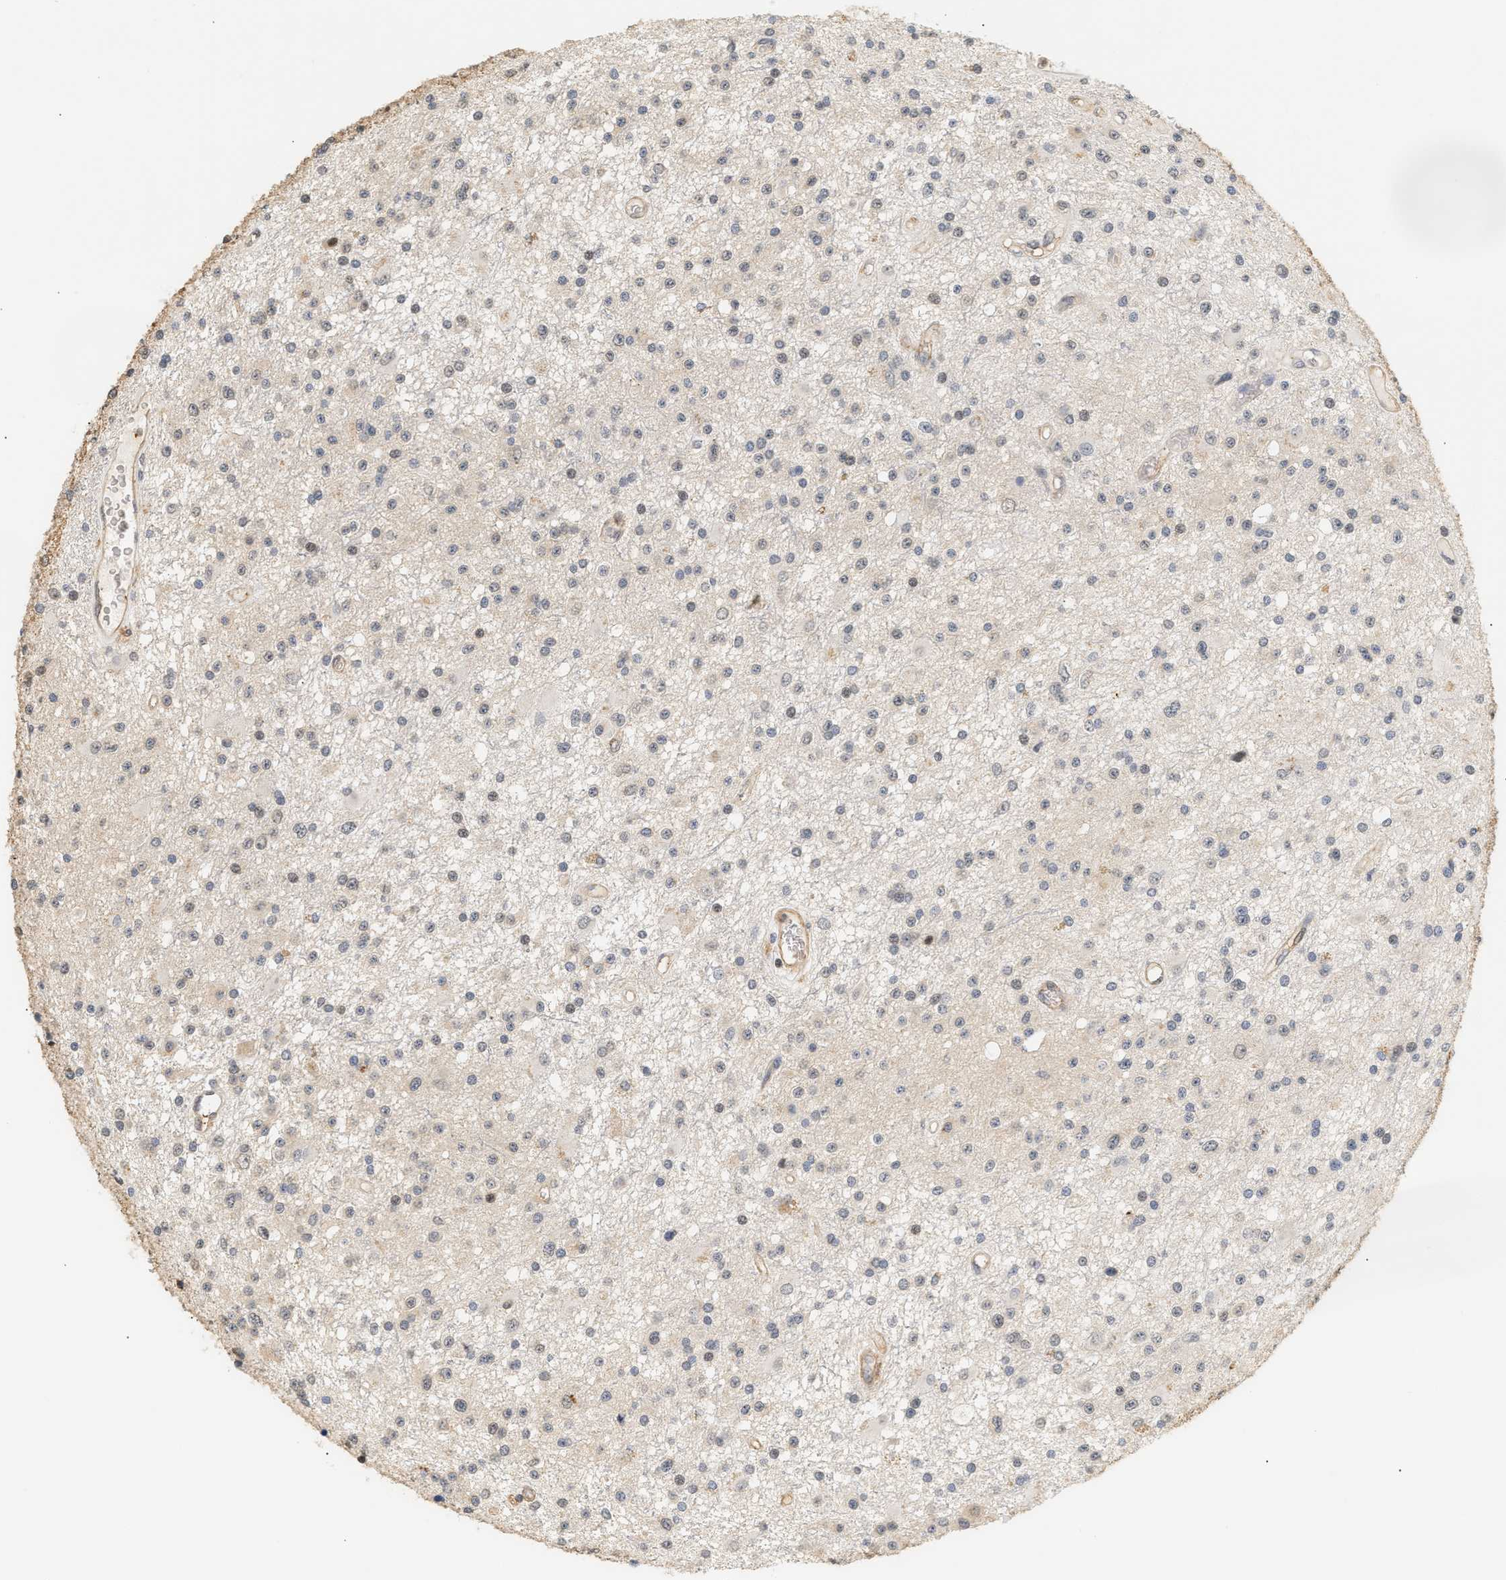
{"staining": {"intensity": "moderate", "quantity": "25%-75%", "location": "nuclear"}, "tissue": "glioma", "cell_type": "Tumor cells", "image_type": "cancer", "snomed": [{"axis": "morphology", "description": "Glioma, malignant, Low grade"}, {"axis": "topography", "description": "Brain"}], "caption": "This is an image of immunohistochemistry (IHC) staining of malignant glioma (low-grade), which shows moderate staining in the nuclear of tumor cells.", "gene": "PLXND1", "patient": {"sex": "male", "age": 58}}